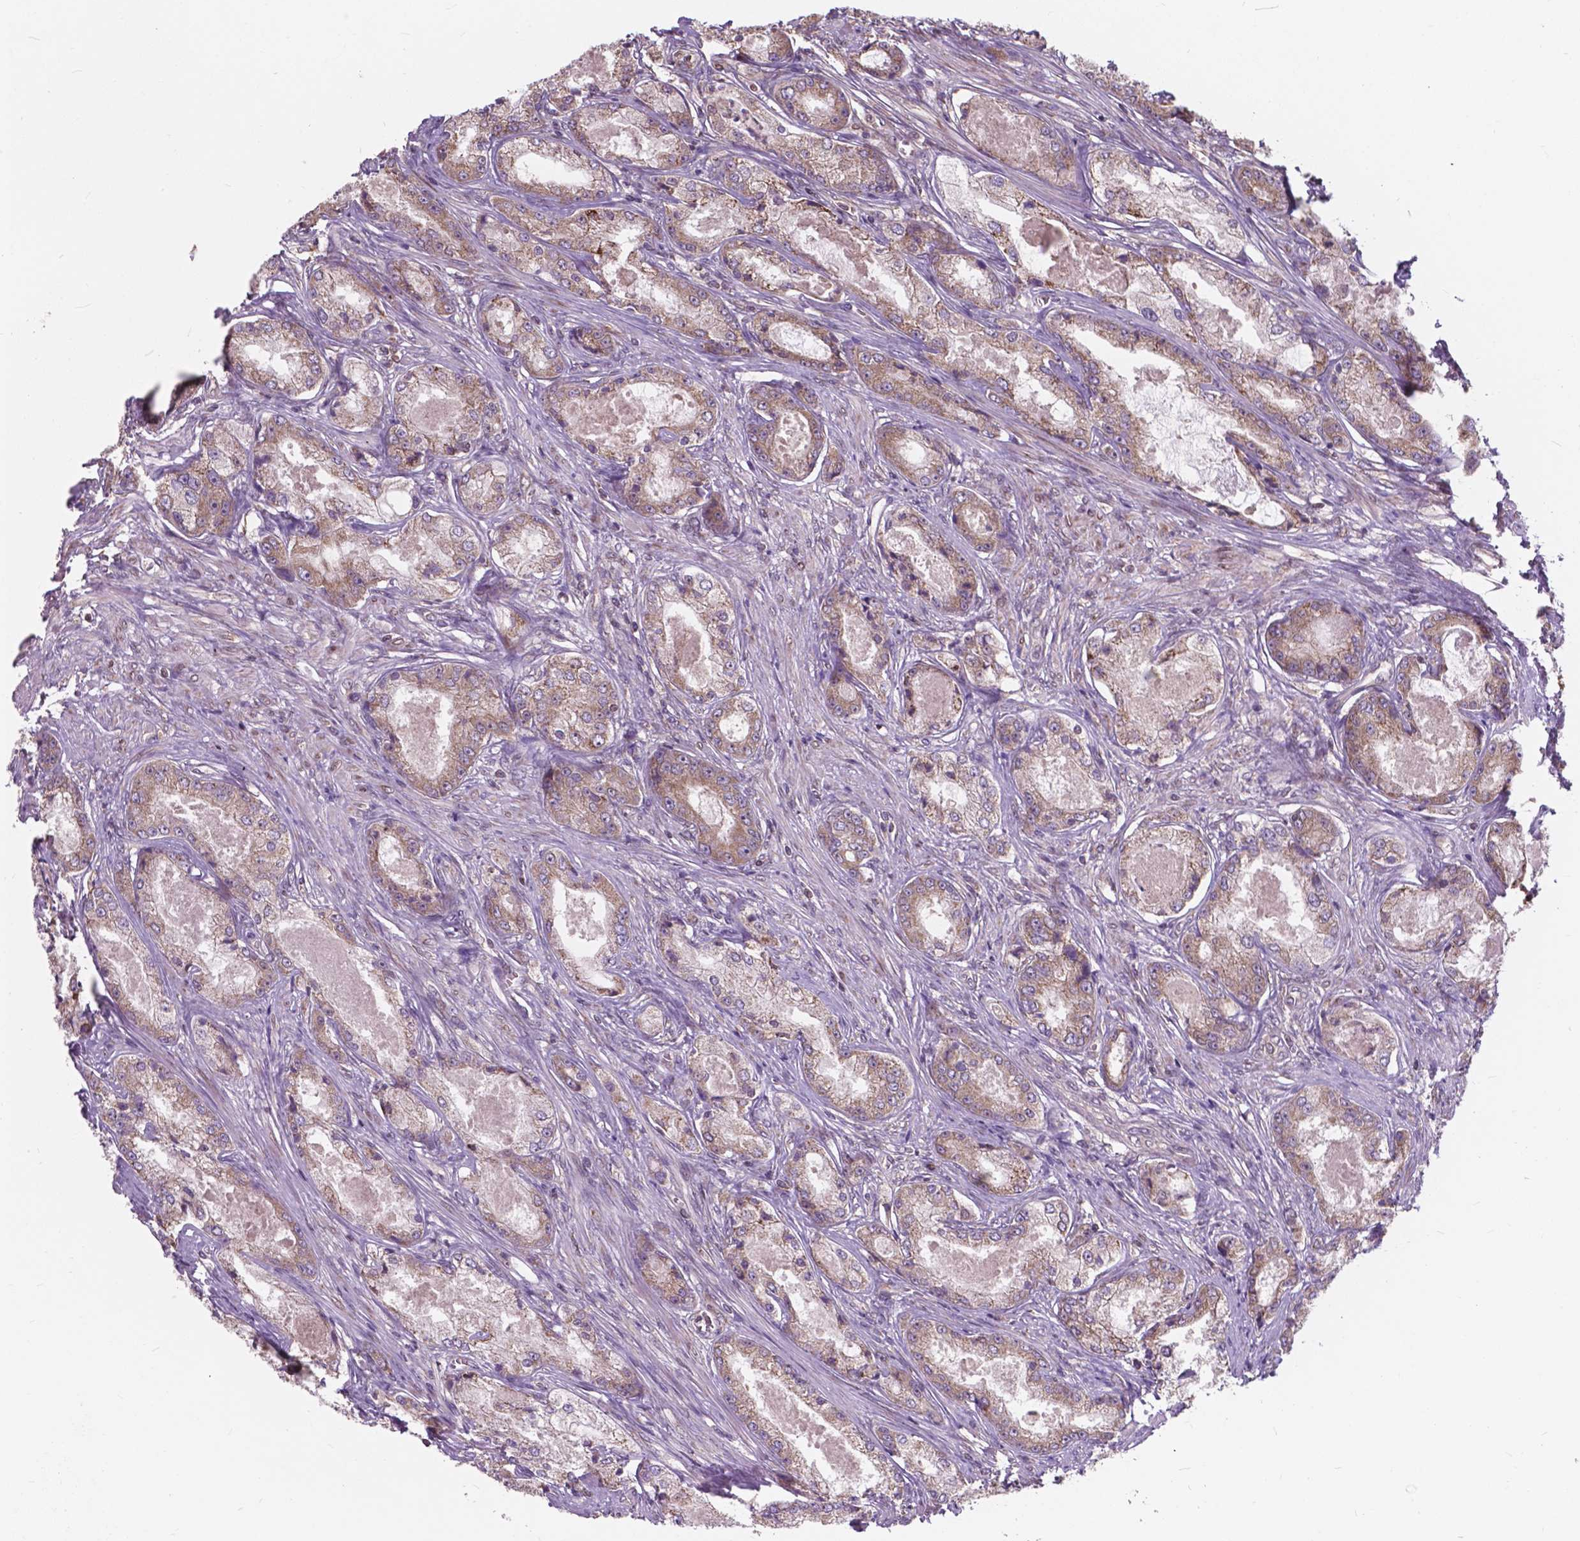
{"staining": {"intensity": "weak", "quantity": "25%-75%", "location": "cytoplasmic/membranous"}, "tissue": "prostate cancer", "cell_type": "Tumor cells", "image_type": "cancer", "snomed": [{"axis": "morphology", "description": "Adenocarcinoma, Low grade"}, {"axis": "topography", "description": "Prostate"}], "caption": "Prostate cancer stained with a protein marker shows weak staining in tumor cells.", "gene": "MRPL33", "patient": {"sex": "male", "age": 68}}